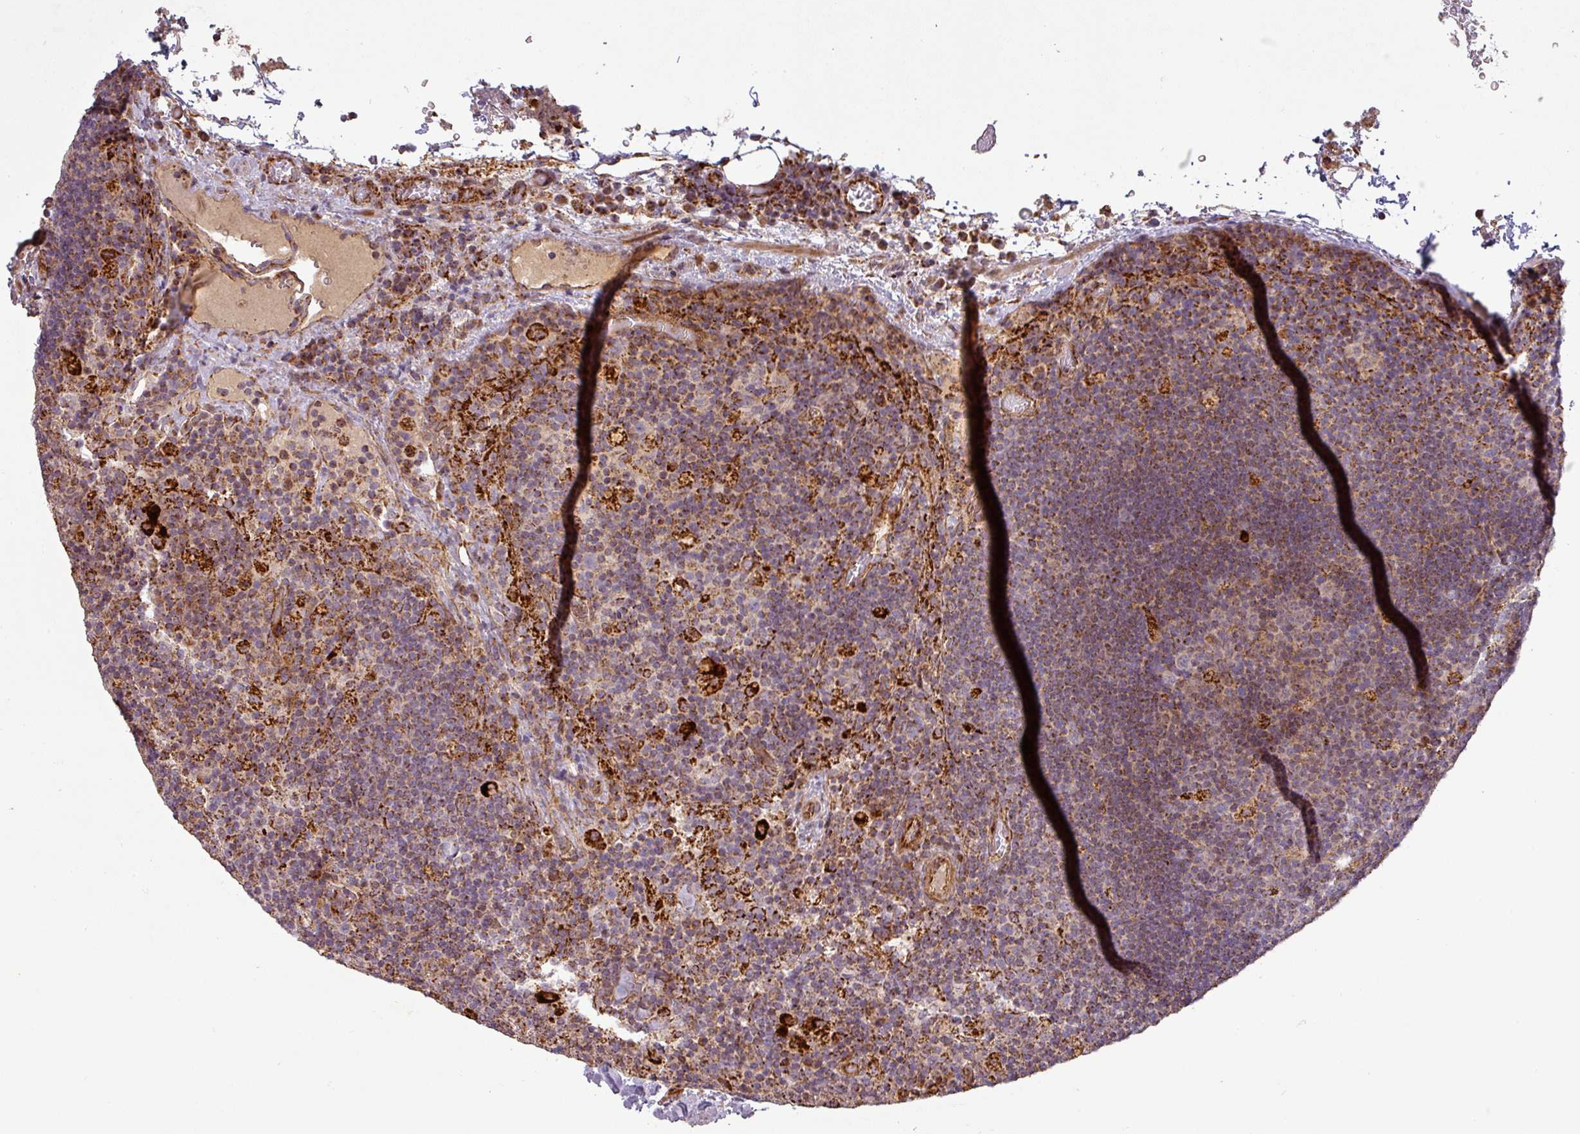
{"staining": {"intensity": "moderate", "quantity": "<25%", "location": "cytoplasmic/membranous"}, "tissue": "lymph node", "cell_type": "Germinal center cells", "image_type": "normal", "snomed": [{"axis": "morphology", "description": "Normal tissue, NOS"}, {"axis": "topography", "description": "Lymph node"}], "caption": "Moderate cytoplasmic/membranous protein staining is identified in approximately <25% of germinal center cells in lymph node.", "gene": "GPD2", "patient": {"sex": "male", "age": 58}}